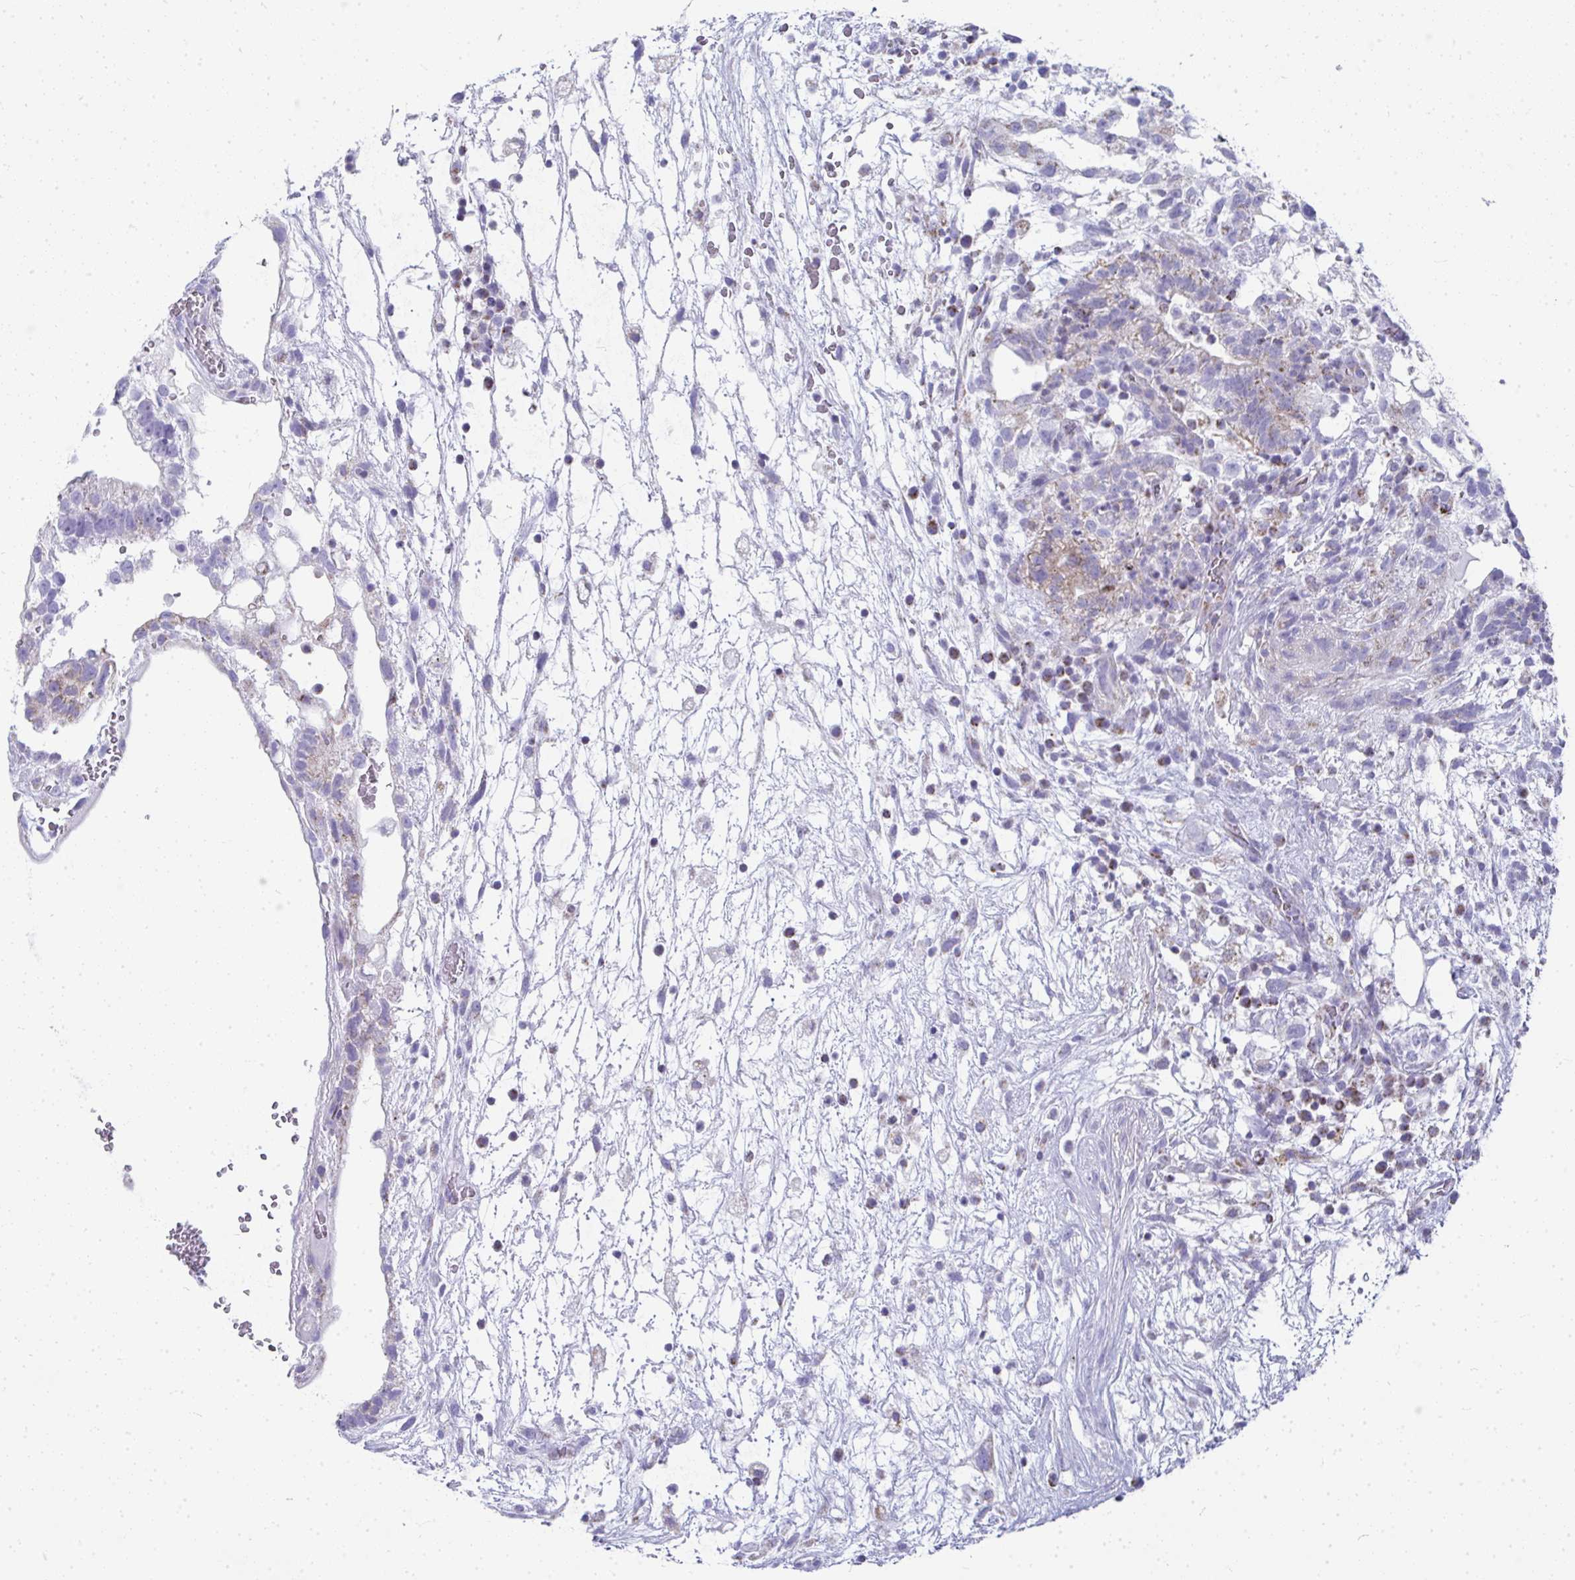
{"staining": {"intensity": "weak", "quantity": "<25%", "location": "cytoplasmic/membranous"}, "tissue": "testis cancer", "cell_type": "Tumor cells", "image_type": "cancer", "snomed": [{"axis": "morphology", "description": "Normal tissue, NOS"}, {"axis": "morphology", "description": "Carcinoma, Embryonal, NOS"}, {"axis": "topography", "description": "Testis"}], "caption": "IHC micrograph of neoplastic tissue: embryonal carcinoma (testis) stained with DAB (3,3'-diaminobenzidine) shows no significant protein positivity in tumor cells.", "gene": "SLC6A1", "patient": {"sex": "male", "age": 32}}